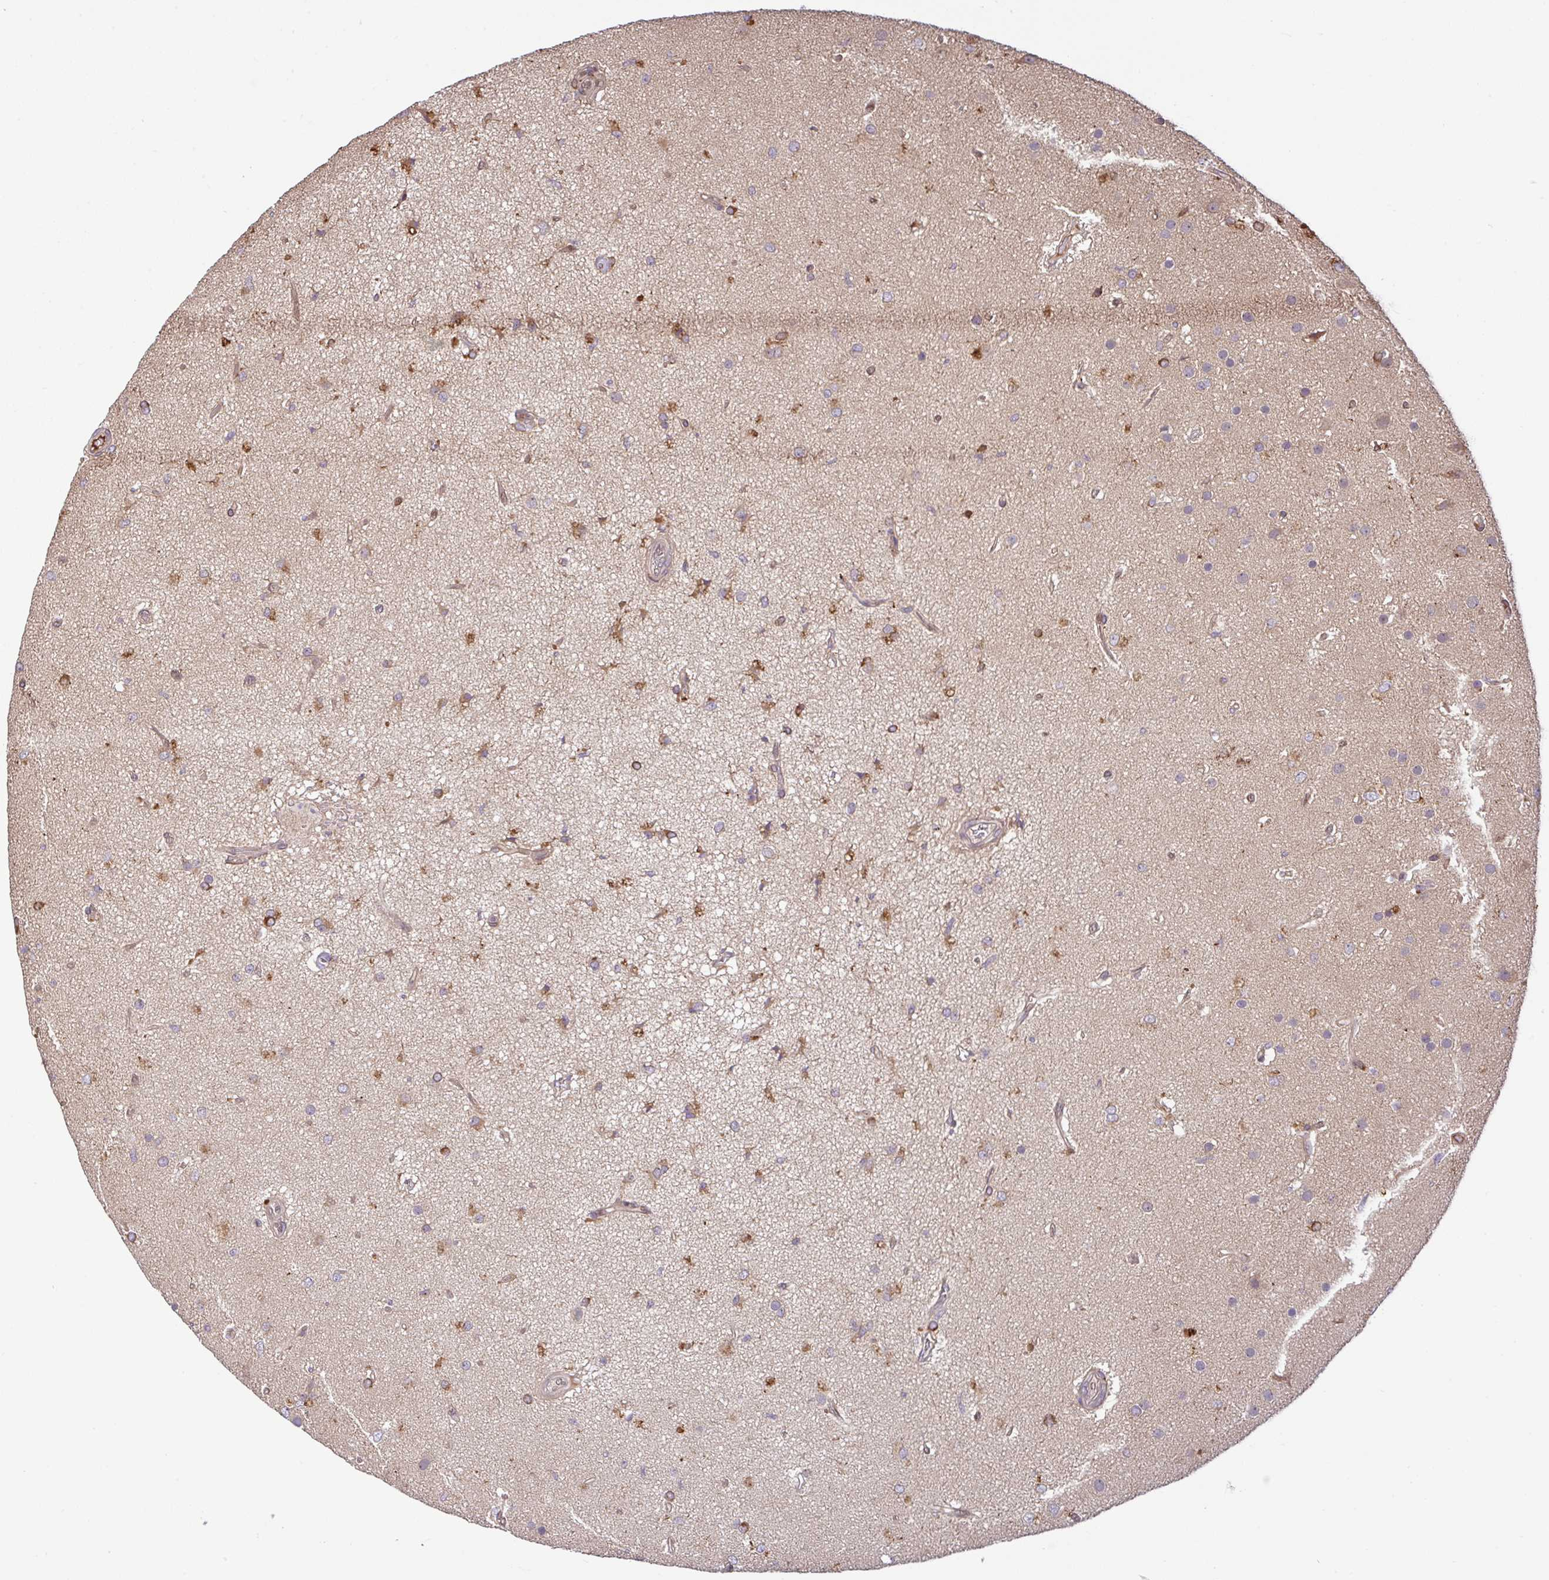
{"staining": {"intensity": "moderate", "quantity": "<25%", "location": "cytoplasmic/membranous"}, "tissue": "glioma", "cell_type": "Tumor cells", "image_type": "cancer", "snomed": [{"axis": "morphology", "description": "Glioma, malignant, High grade"}, {"axis": "topography", "description": "Brain"}], "caption": "IHC (DAB) staining of human glioma reveals moderate cytoplasmic/membranous protein positivity in about <25% of tumor cells.", "gene": "UBE4A", "patient": {"sex": "female", "age": 74}}